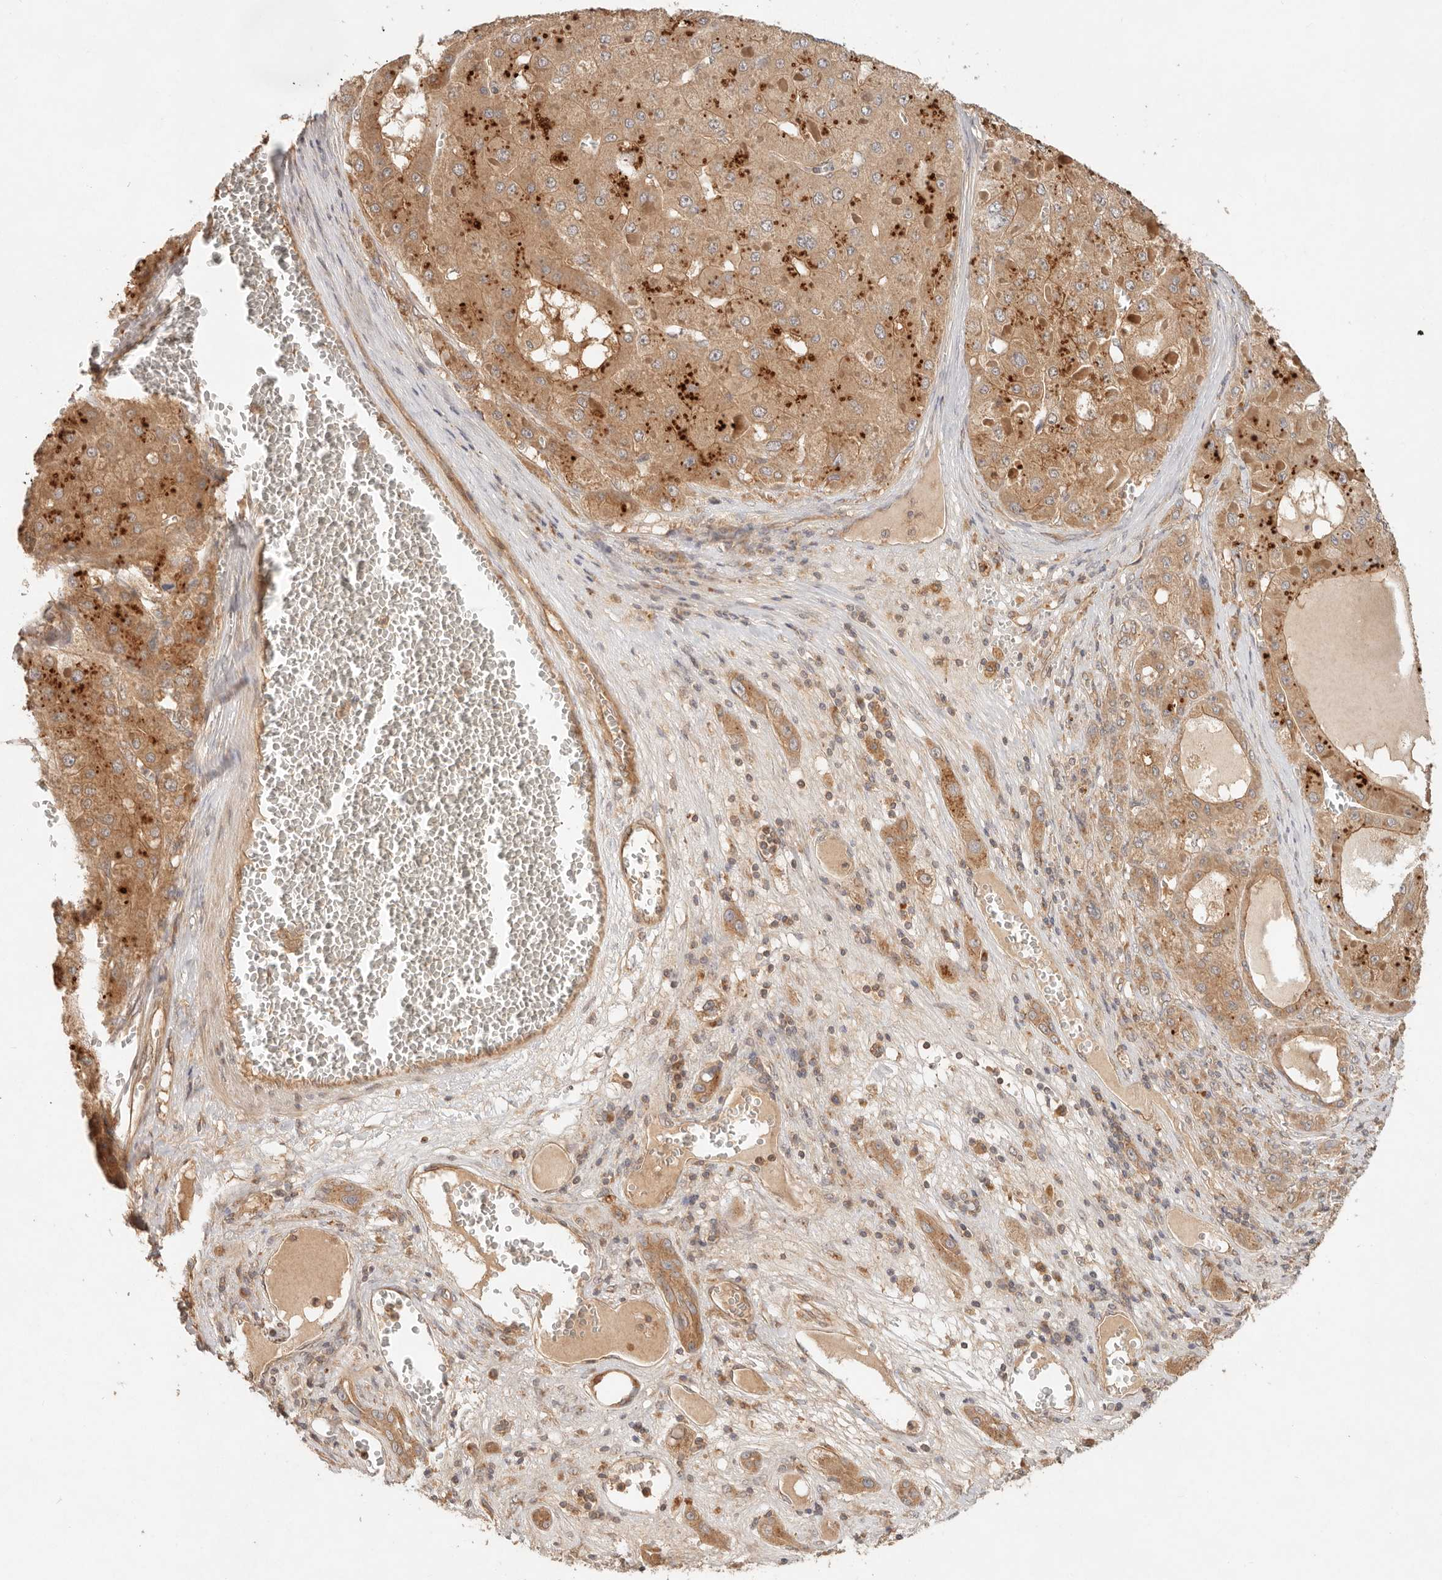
{"staining": {"intensity": "moderate", "quantity": ">75%", "location": "cytoplasmic/membranous"}, "tissue": "liver cancer", "cell_type": "Tumor cells", "image_type": "cancer", "snomed": [{"axis": "morphology", "description": "Carcinoma, Hepatocellular, NOS"}, {"axis": "topography", "description": "Liver"}], "caption": "The image reveals immunohistochemical staining of liver cancer. There is moderate cytoplasmic/membranous positivity is identified in about >75% of tumor cells. (Brightfield microscopy of DAB IHC at high magnification).", "gene": "HECTD3", "patient": {"sex": "female", "age": 73}}